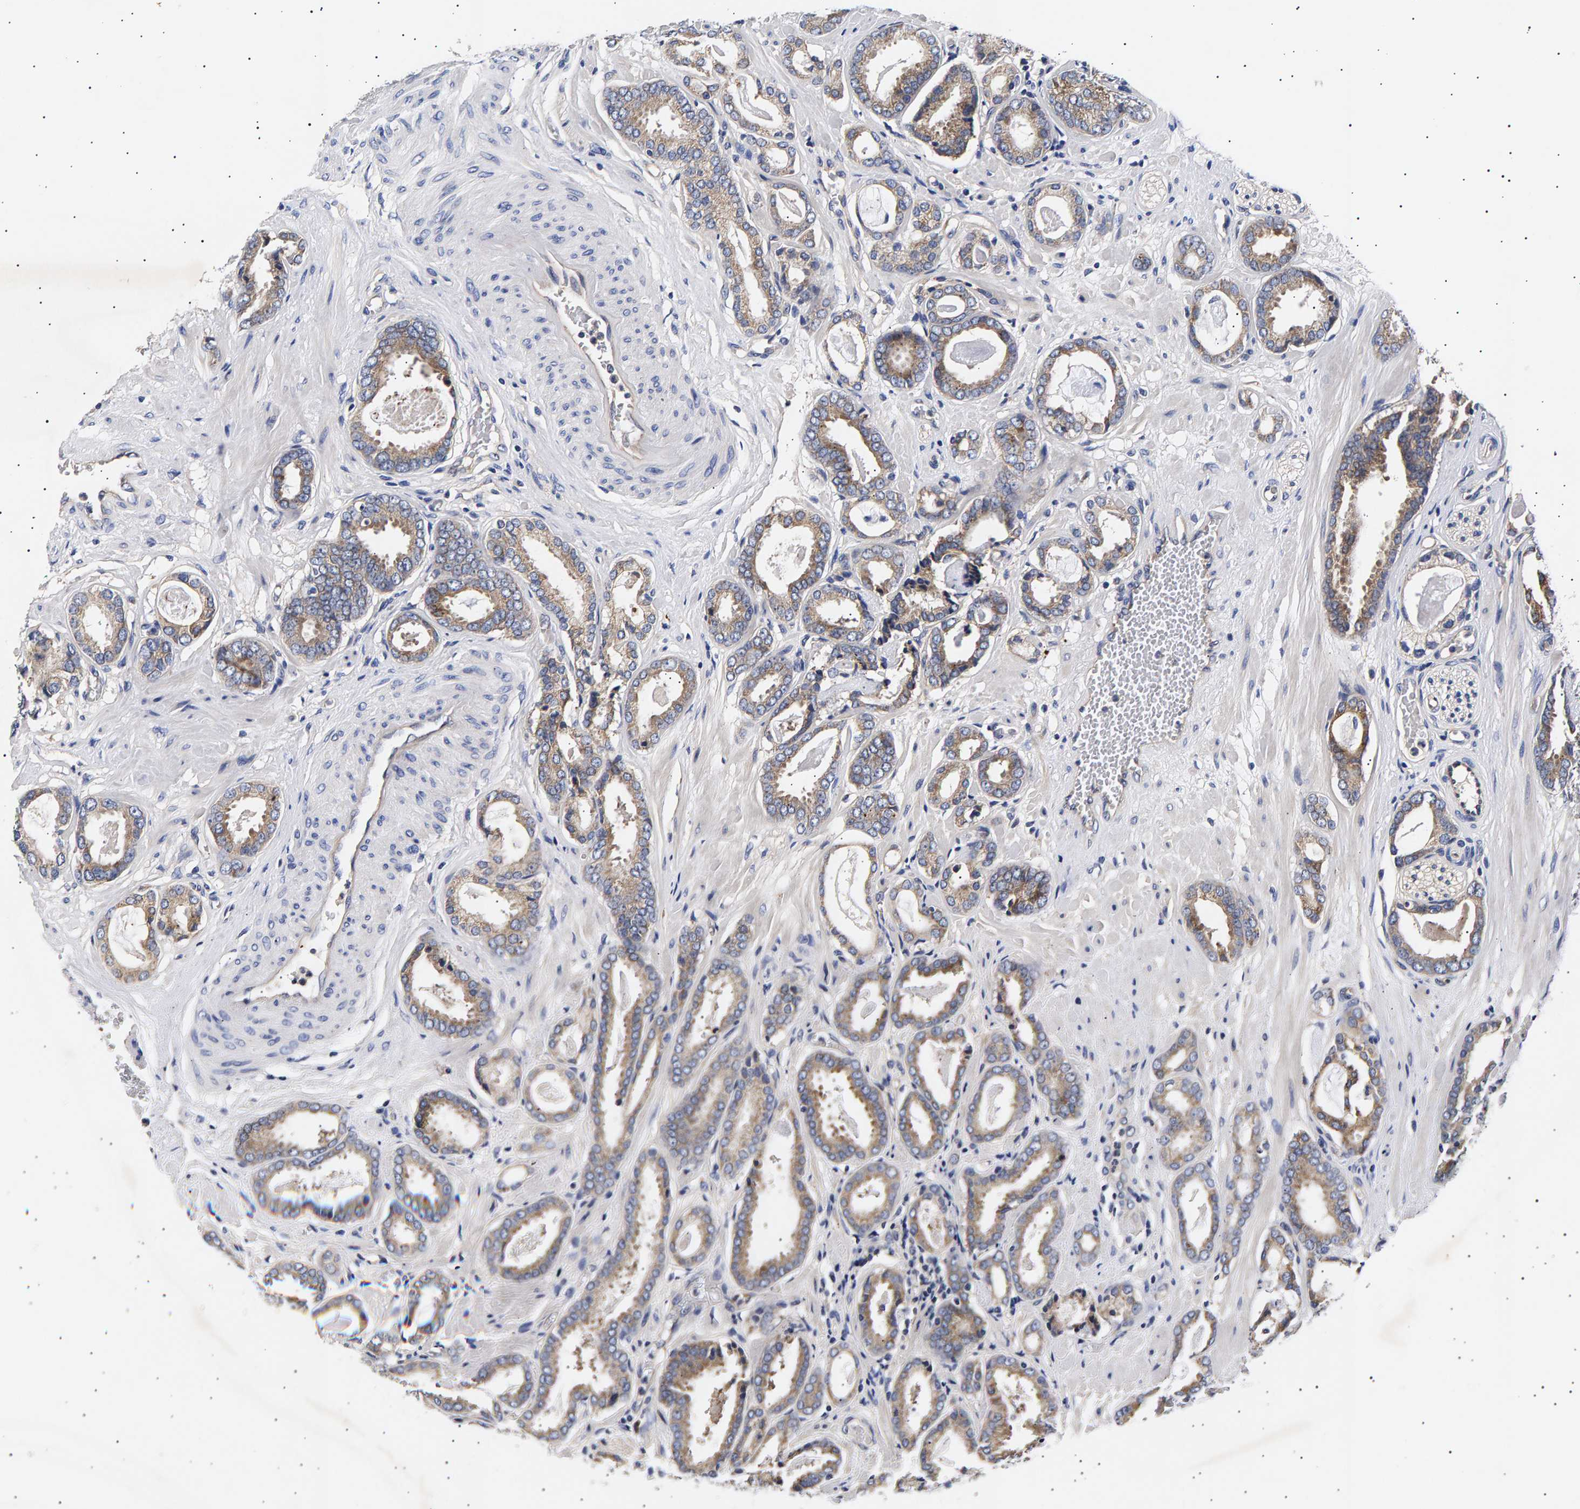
{"staining": {"intensity": "weak", "quantity": ">75%", "location": "cytoplasmic/membranous"}, "tissue": "prostate cancer", "cell_type": "Tumor cells", "image_type": "cancer", "snomed": [{"axis": "morphology", "description": "Adenocarcinoma, Low grade"}, {"axis": "topography", "description": "Prostate"}], "caption": "Tumor cells reveal low levels of weak cytoplasmic/membranous positivity in about >75% of cells in human prostate cancer (adenocarcinoma (low-grade)).", "gene": "ANKRD40", "patient": {"sex": "male", "age": 53}}